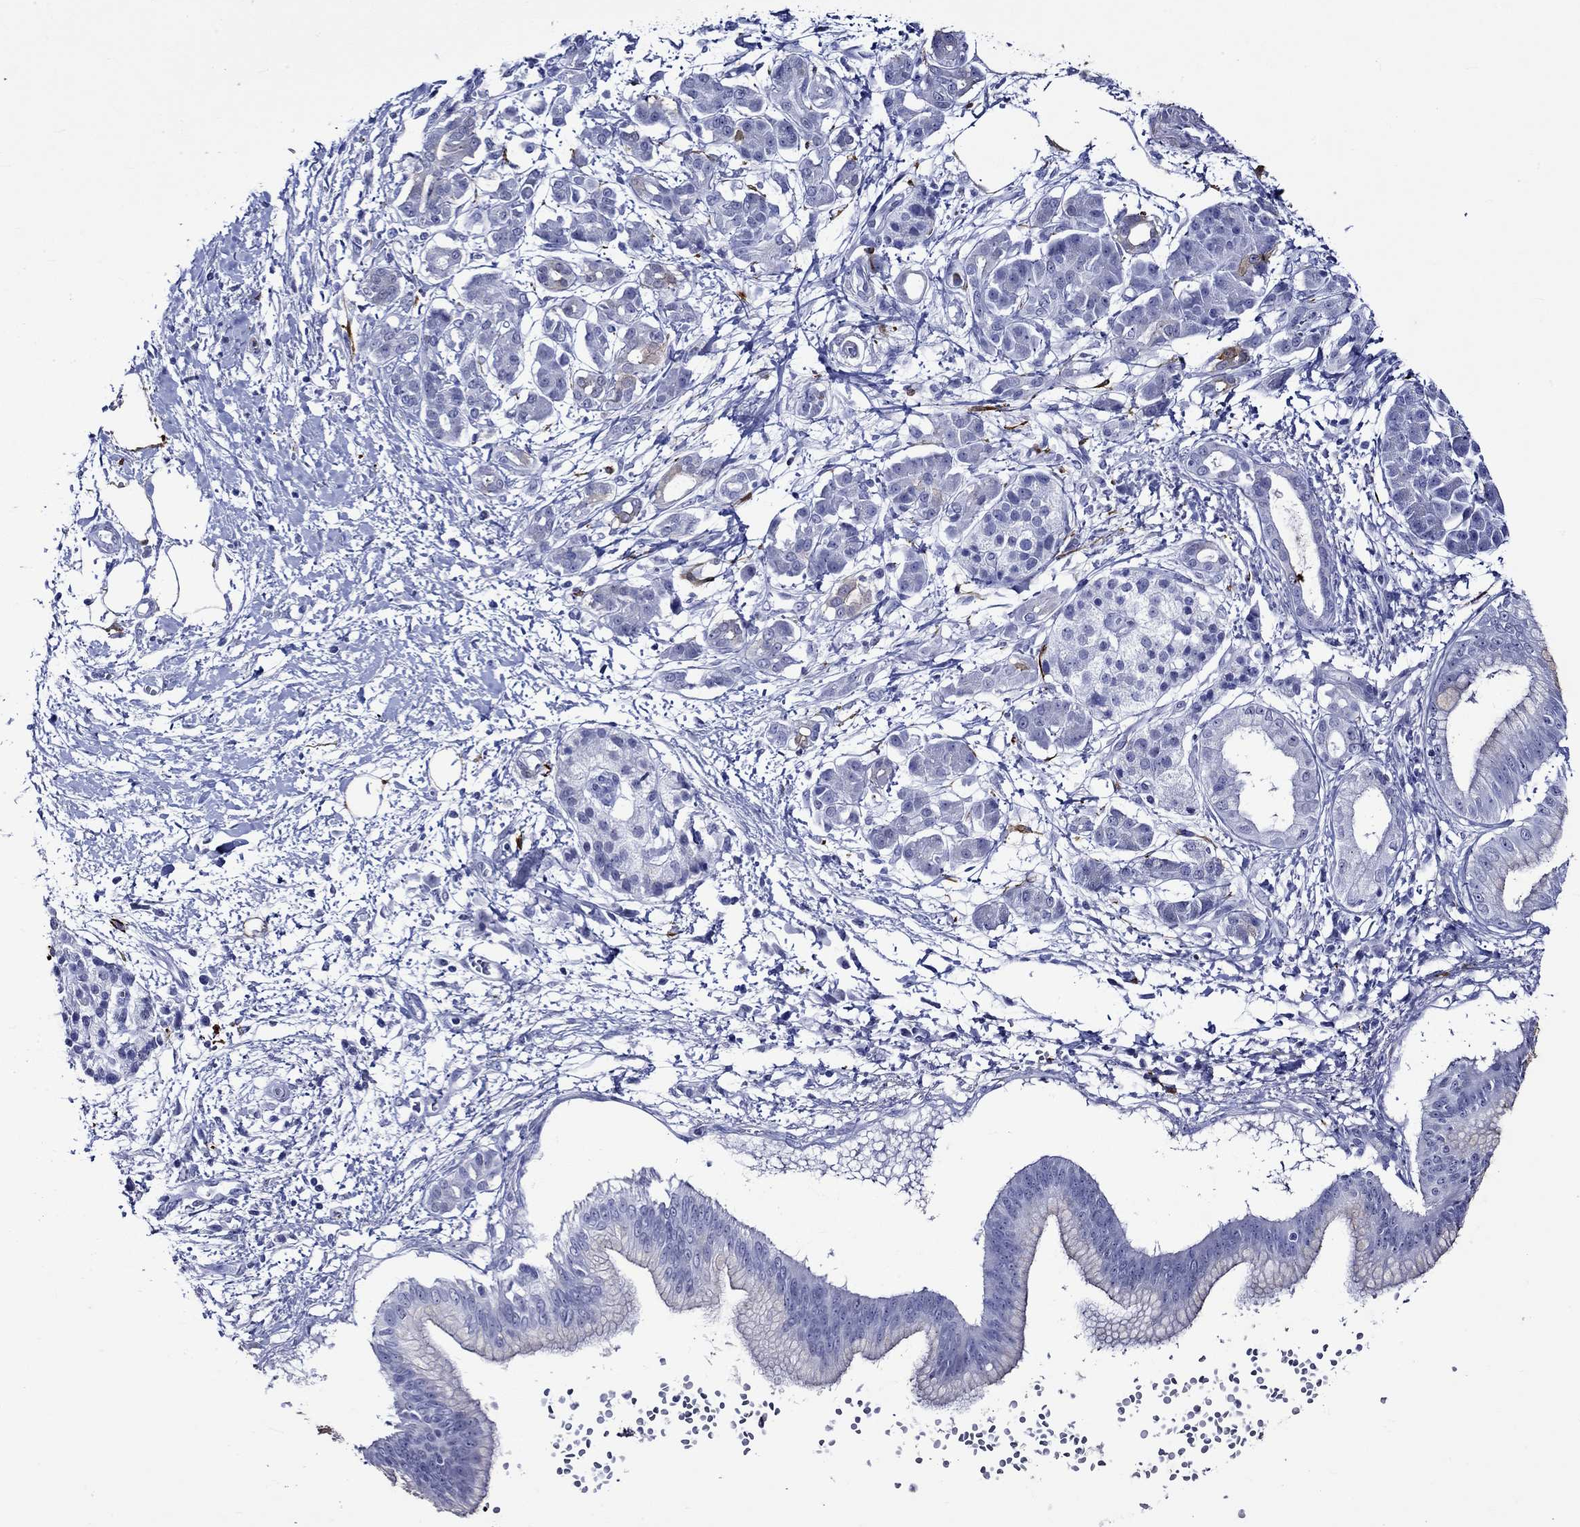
{"staining": {"intensity": "negative", "quantity": "none", "location": "none"}, "tissue": "pancreatic cancer", "cell_type": "Tumor cells", "image_type": "cancer", "snomed": [{"axis": "morphology", "description": "Adenocarcinoma, NOS"}, {"axis": "topography", "description": "Pancreas"}], "caption": "Image shows no significant protein positivity in tumor cells of pancreatic cancer.", "gene": "CRYAB", "patient": {"sex": "male", "age": 72}}